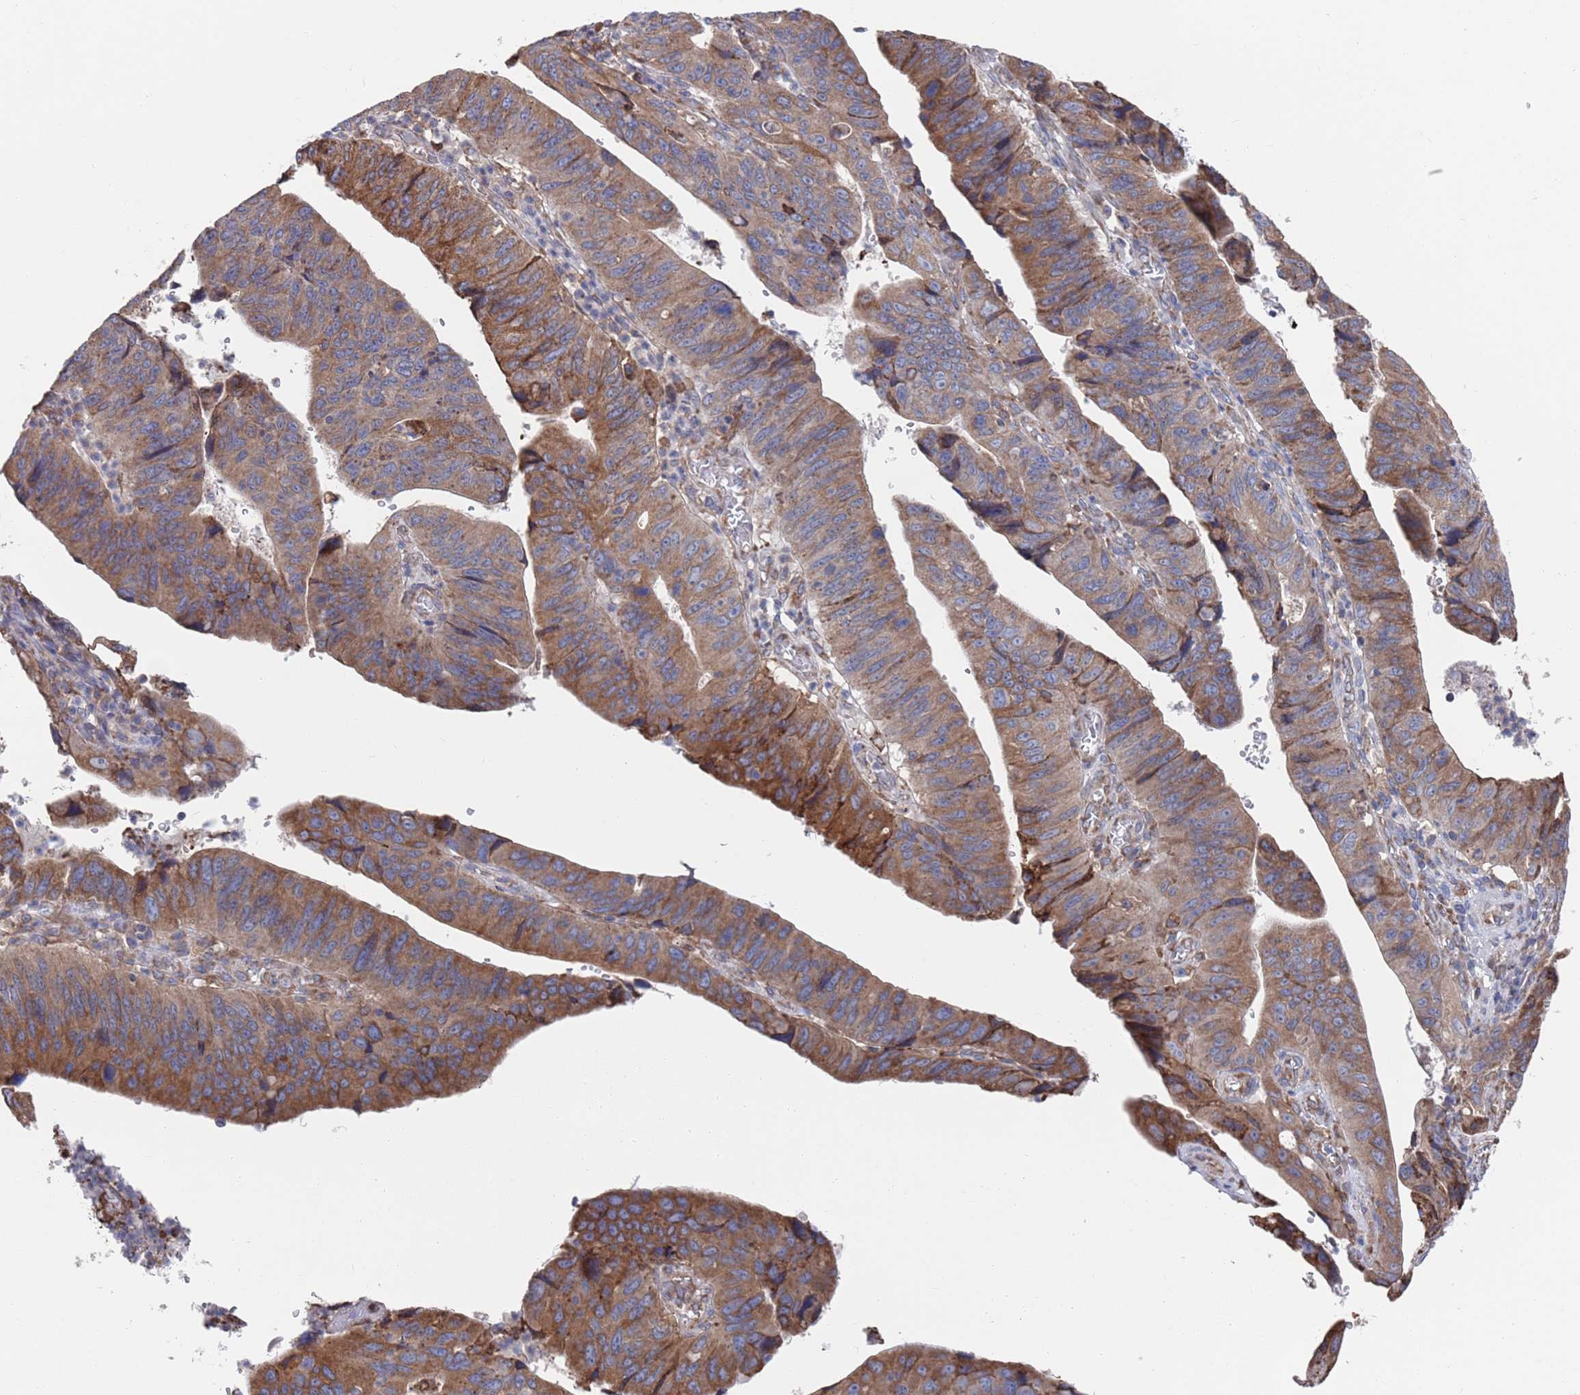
{"staining": {"intensity": "moderate", "quantity": ">75%", "location": "cytoplasmic/membranous"}, "tissue": "stomach cancer", "cell_type": "Tumor cells", "image_type": "cancer", "snomed": [{"axis": "morphology", "description": "Adenocarcinoma, NOS"}, {"axis": "topography", "description": "Stomach"}], "caption": "Moderate cytoplasmic/membranous positivity is seen in about >75% of tumor cells in stomach cancer.", "gene": "GID8", "patient": {"sex": "male", "age": 59}}